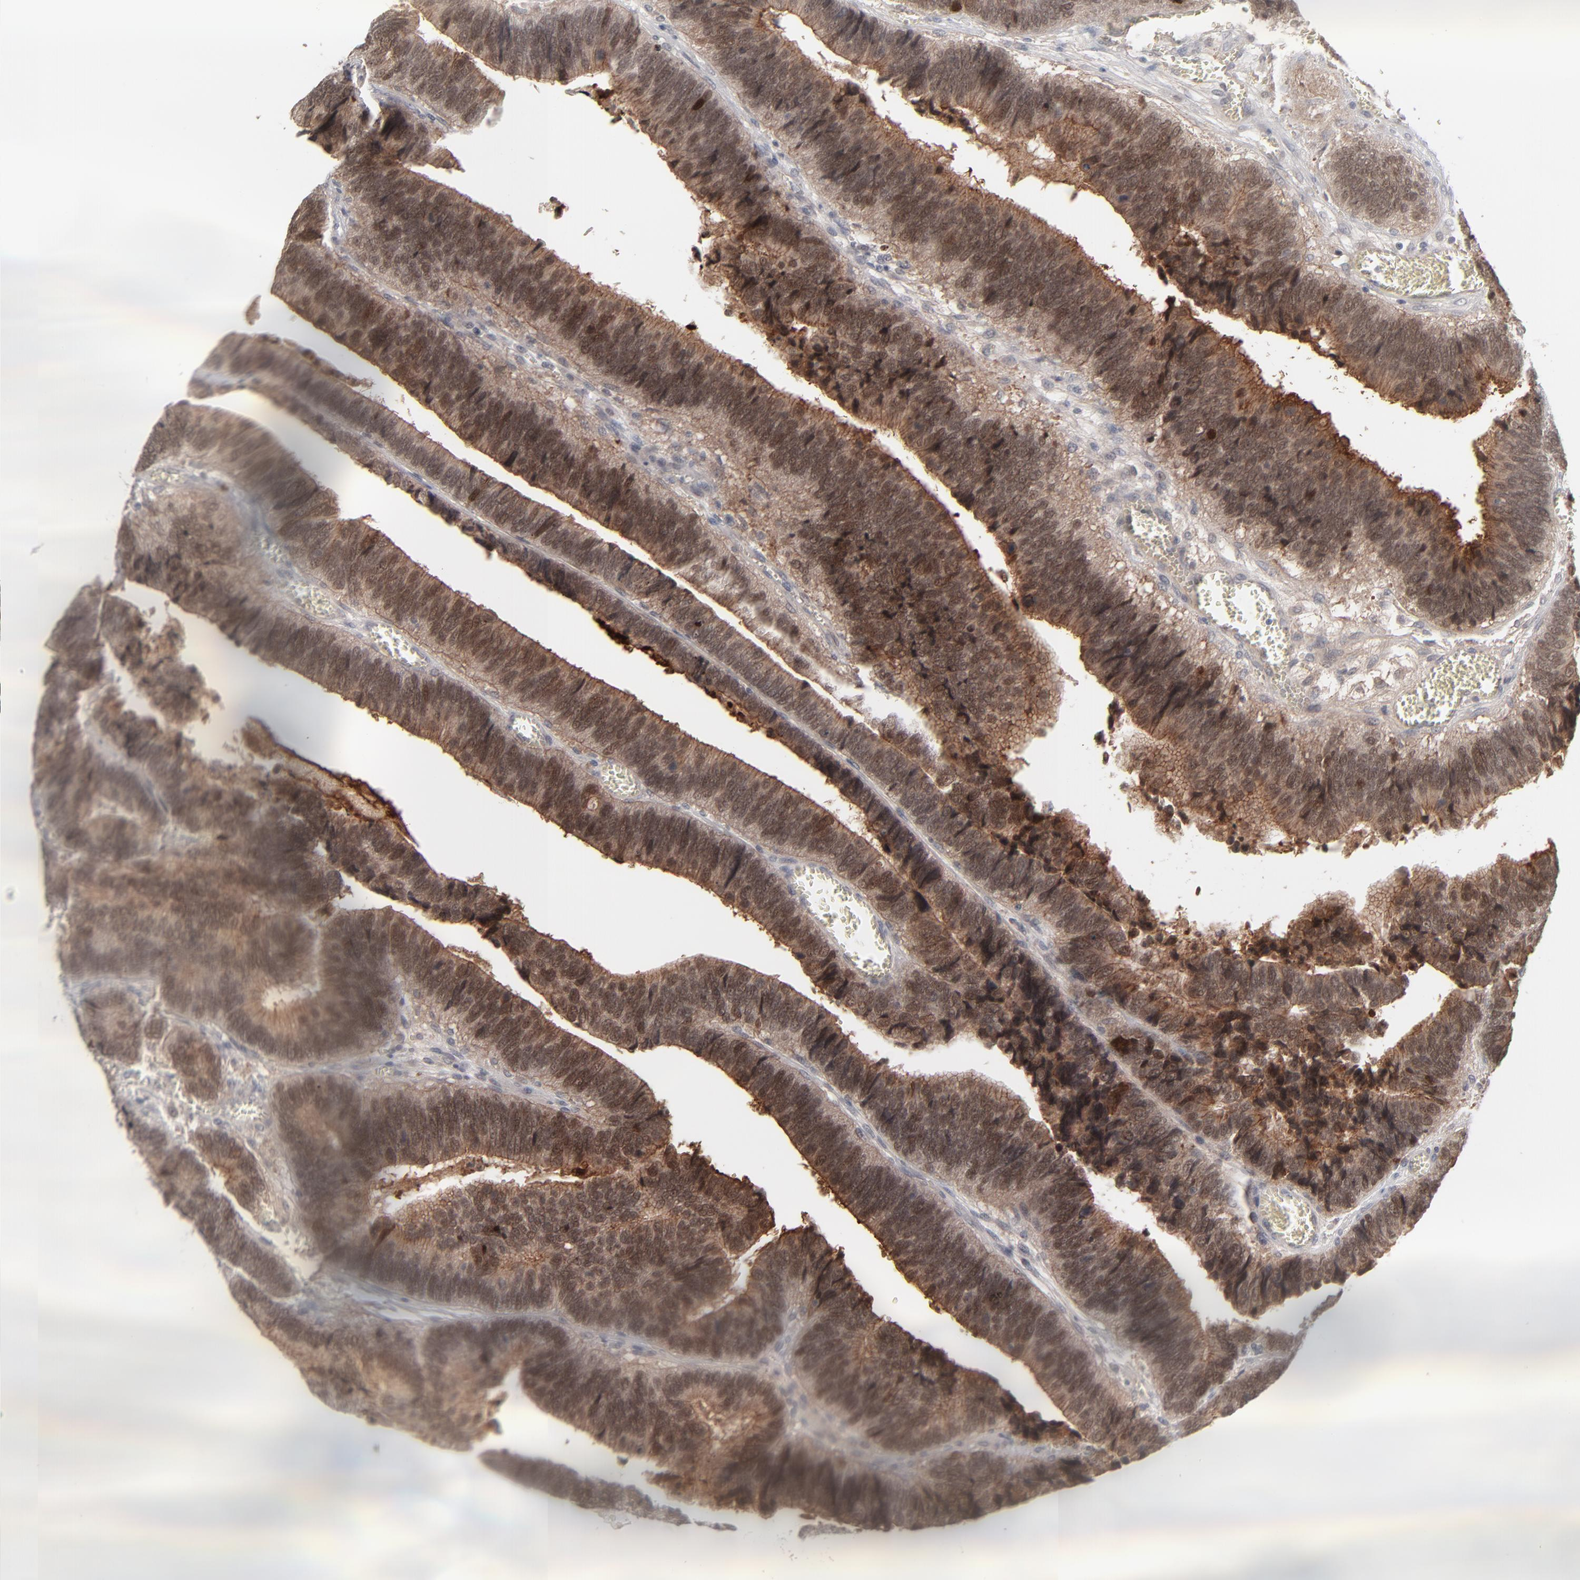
{"staining": {"intensity": "strong", "quantity": ">75%", "location": "cytoplasmic/membranous,nuclear"}, "tissue": "colorectal cancer", "cell_type": "Tumor cells", "image_type": "cancer", "snomed": [{"axis": "morphology", "description": "Adenocarcinoma, NOS"}, {"axis": "topography", "description": "Colon"}], "caption": "The immunohistochemical stain labels strong cytoplasmic/membranous and nuclear staining in tumor cells of colorectal adenocarcinoma tissue.", "gene": "POF1B", "patient": {"sex": "male", "age": 72}}